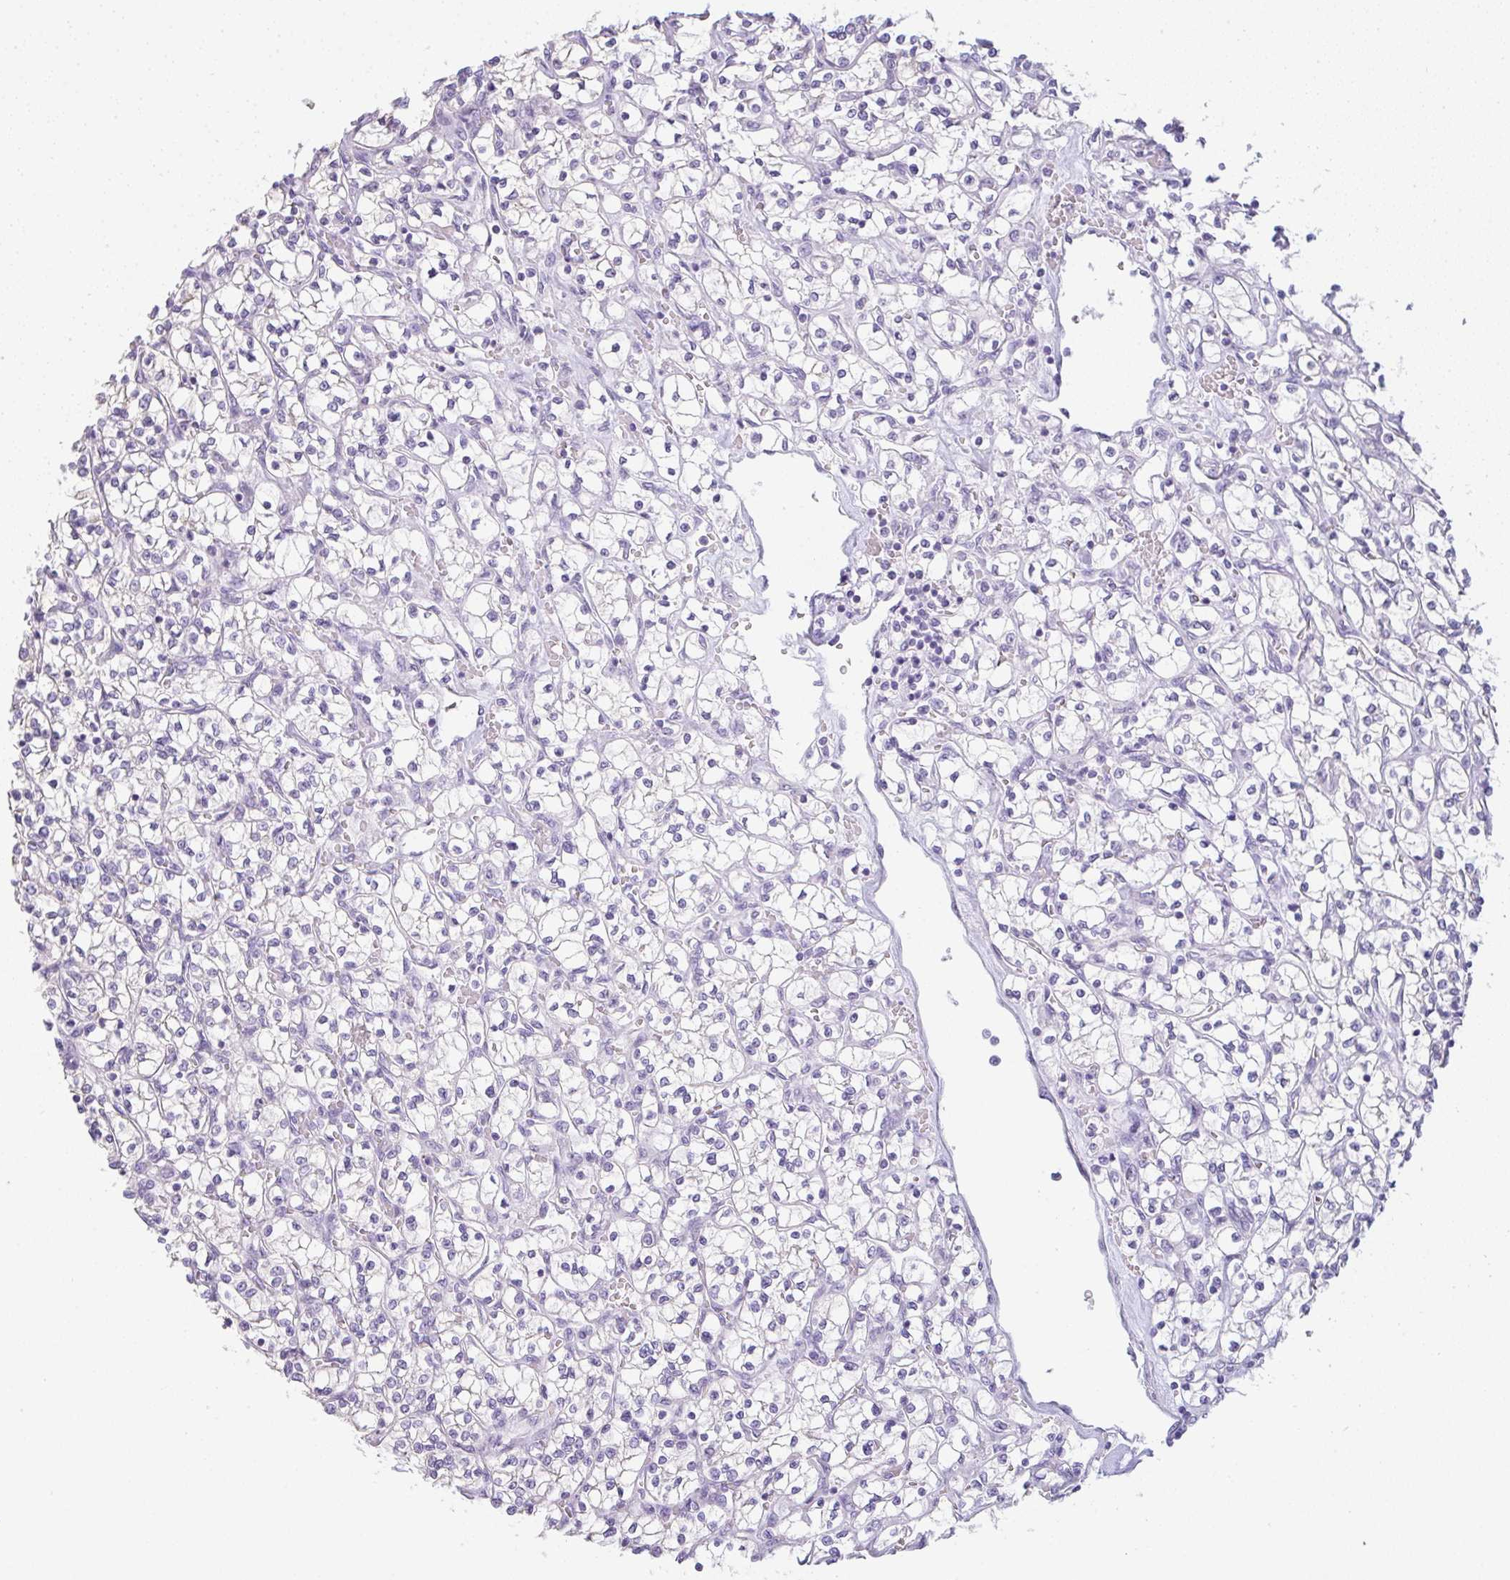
{"staining": {"intensity": "negative", "quantity": "none", "location": "none"}, "tissue": "renal cancer", "cell_type": "Tumor cells", "image_type": "cancer", "snomed": [{"axis": "morphology", "description": "Adenocarcinoma, NOS"}, {"axis": "topography", "description": "Kidney"}], "caption": "Immunohistochemistry (IHC) photomicrograph of neoplastic tissue: renal adenocarcinoma stained with DAB displays no significant protein positivity in tumor cells.", "gene": "LPAR4", "patient": {"sex": "female", "age": 64}}